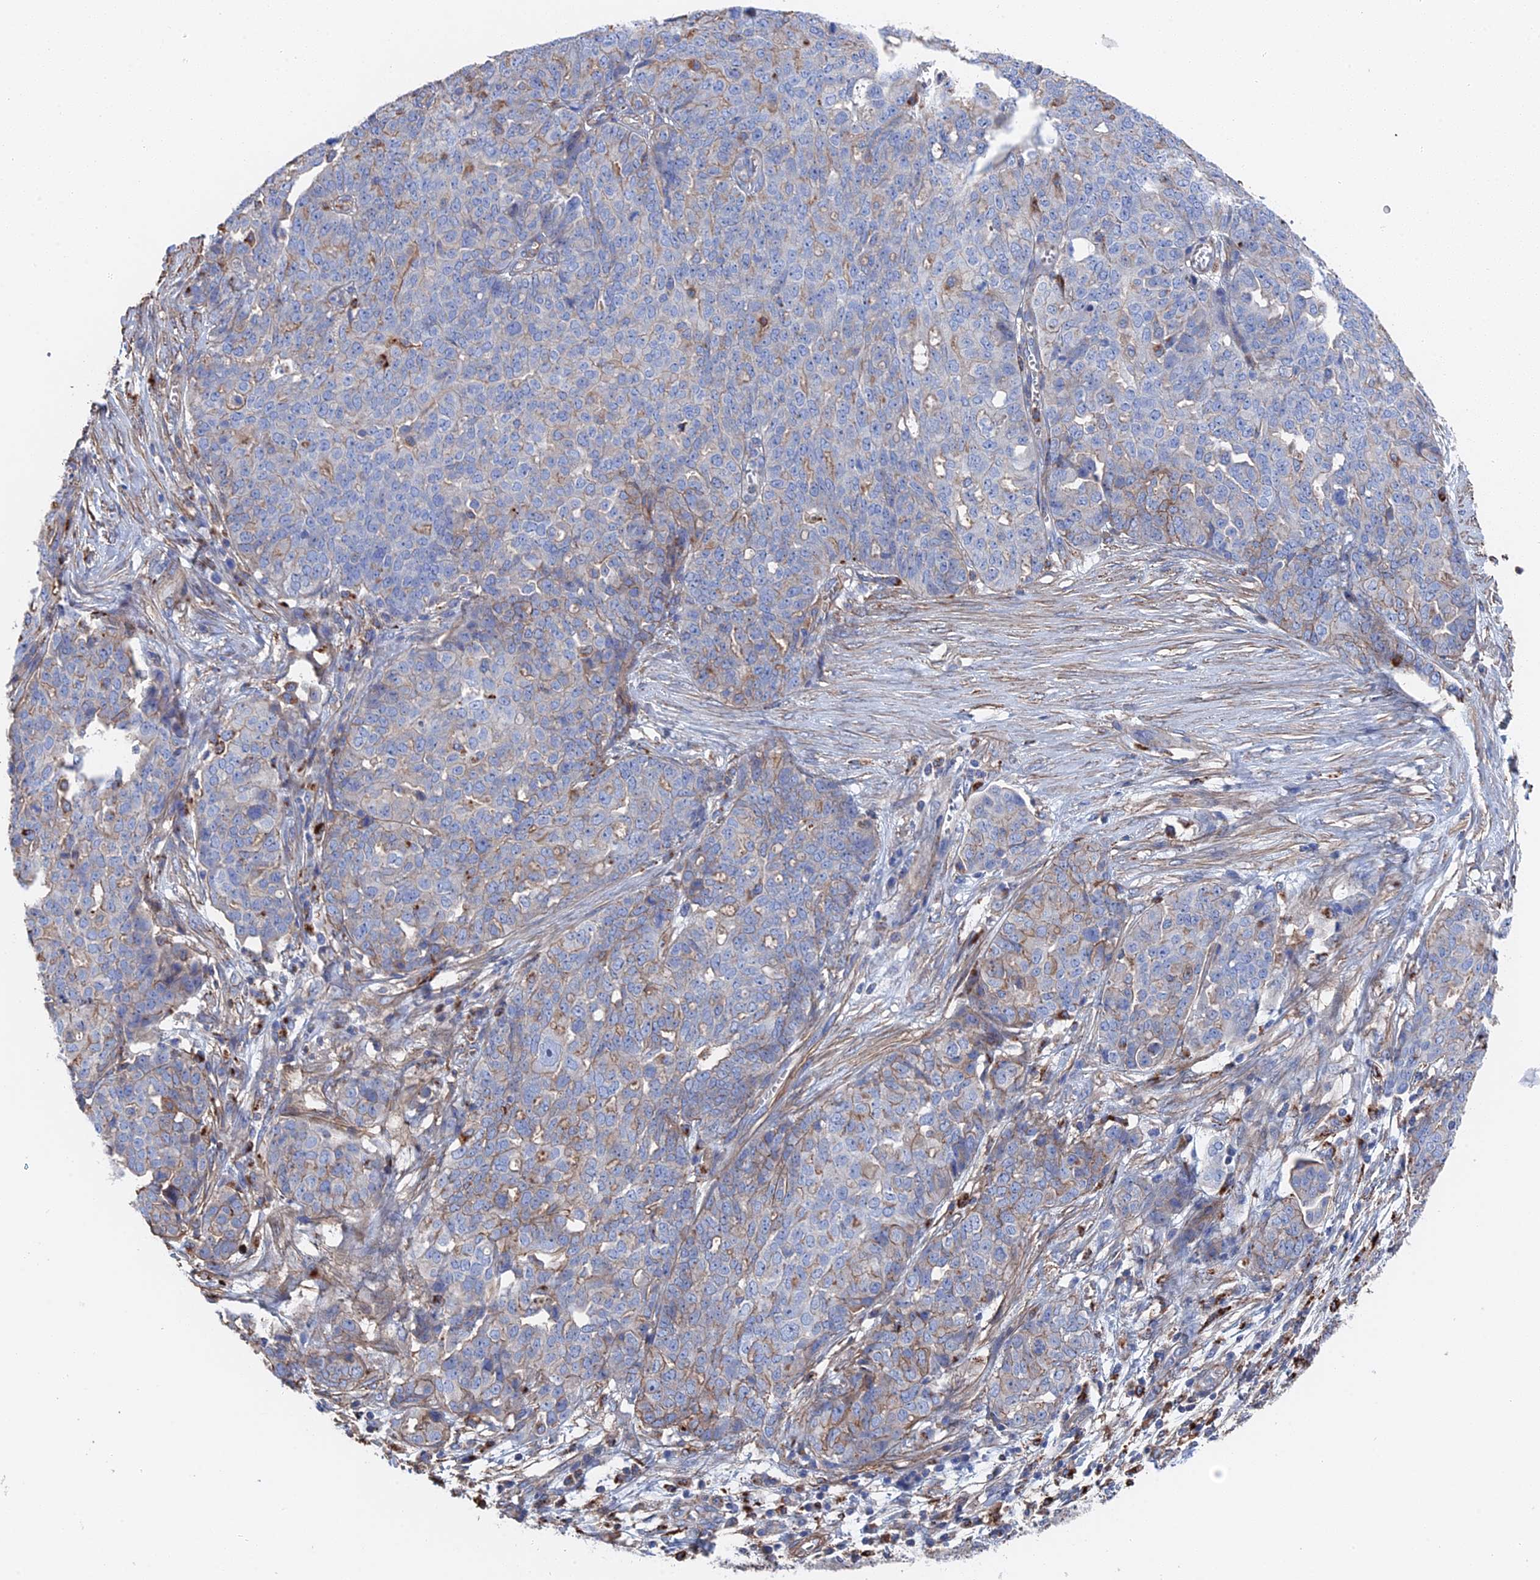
{"staining": {"intensity": "weak", "quantity": "<25%", "location": "cytoplasmic/membranous"}, "tissue": "ovarian cancer", "cell_type": "Tumor cells", "image_type": "cancer", "snomed": [{"axis": "morphology", "description": "Cystadenocarcinoma, serous, NOS"}, {"axis": "topography", "description": "Soft tissue"}, {"axis": "topography", "description": "Ovary"}], "caption": "Immunohistochemistry micrograph of ovarian cancer stained for a protein (brown), which shows no expression in tumor cells.", "gene": "STRA6", "patient": {"sex": "female", "age": 57}}